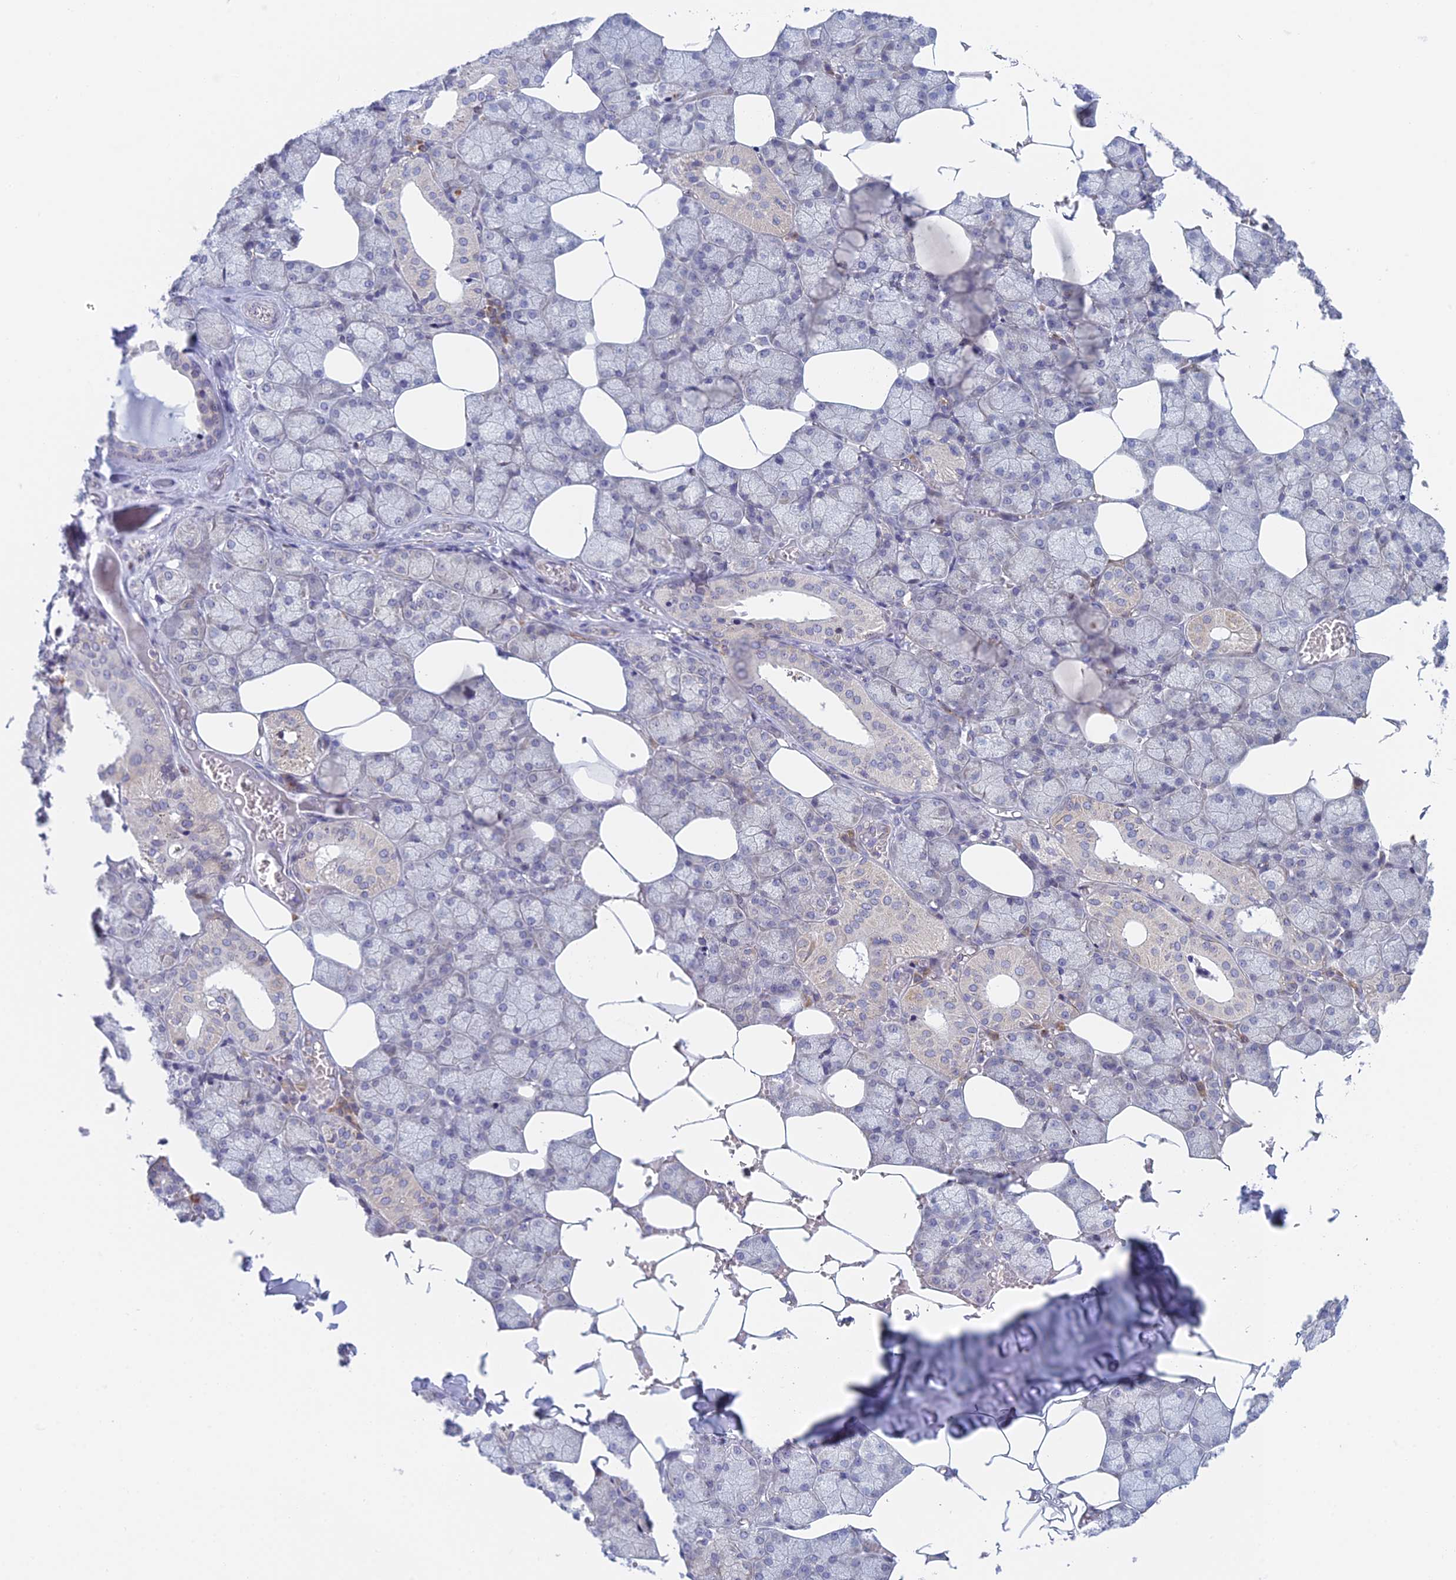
{"staining": {"intensity": "weak", "quantity": "<25%", "location": "cytoplasmic/membranous"}, "tissue": "salivary gland", "cell_type": "Glandular cells", "image_type": "normal", "snomed": [{"axis": "morphology", "description": "Normal tissue, NOS"}, {"axis": "topography", "description": "Salivary gland"}], "caption": "The photomicrograph reveals no significant expression in glandular cells of salivary gland. (DAB IHC, high magnification).", "gene": "PPP1R26", "patient": {"sex": "male", "age": 62}}